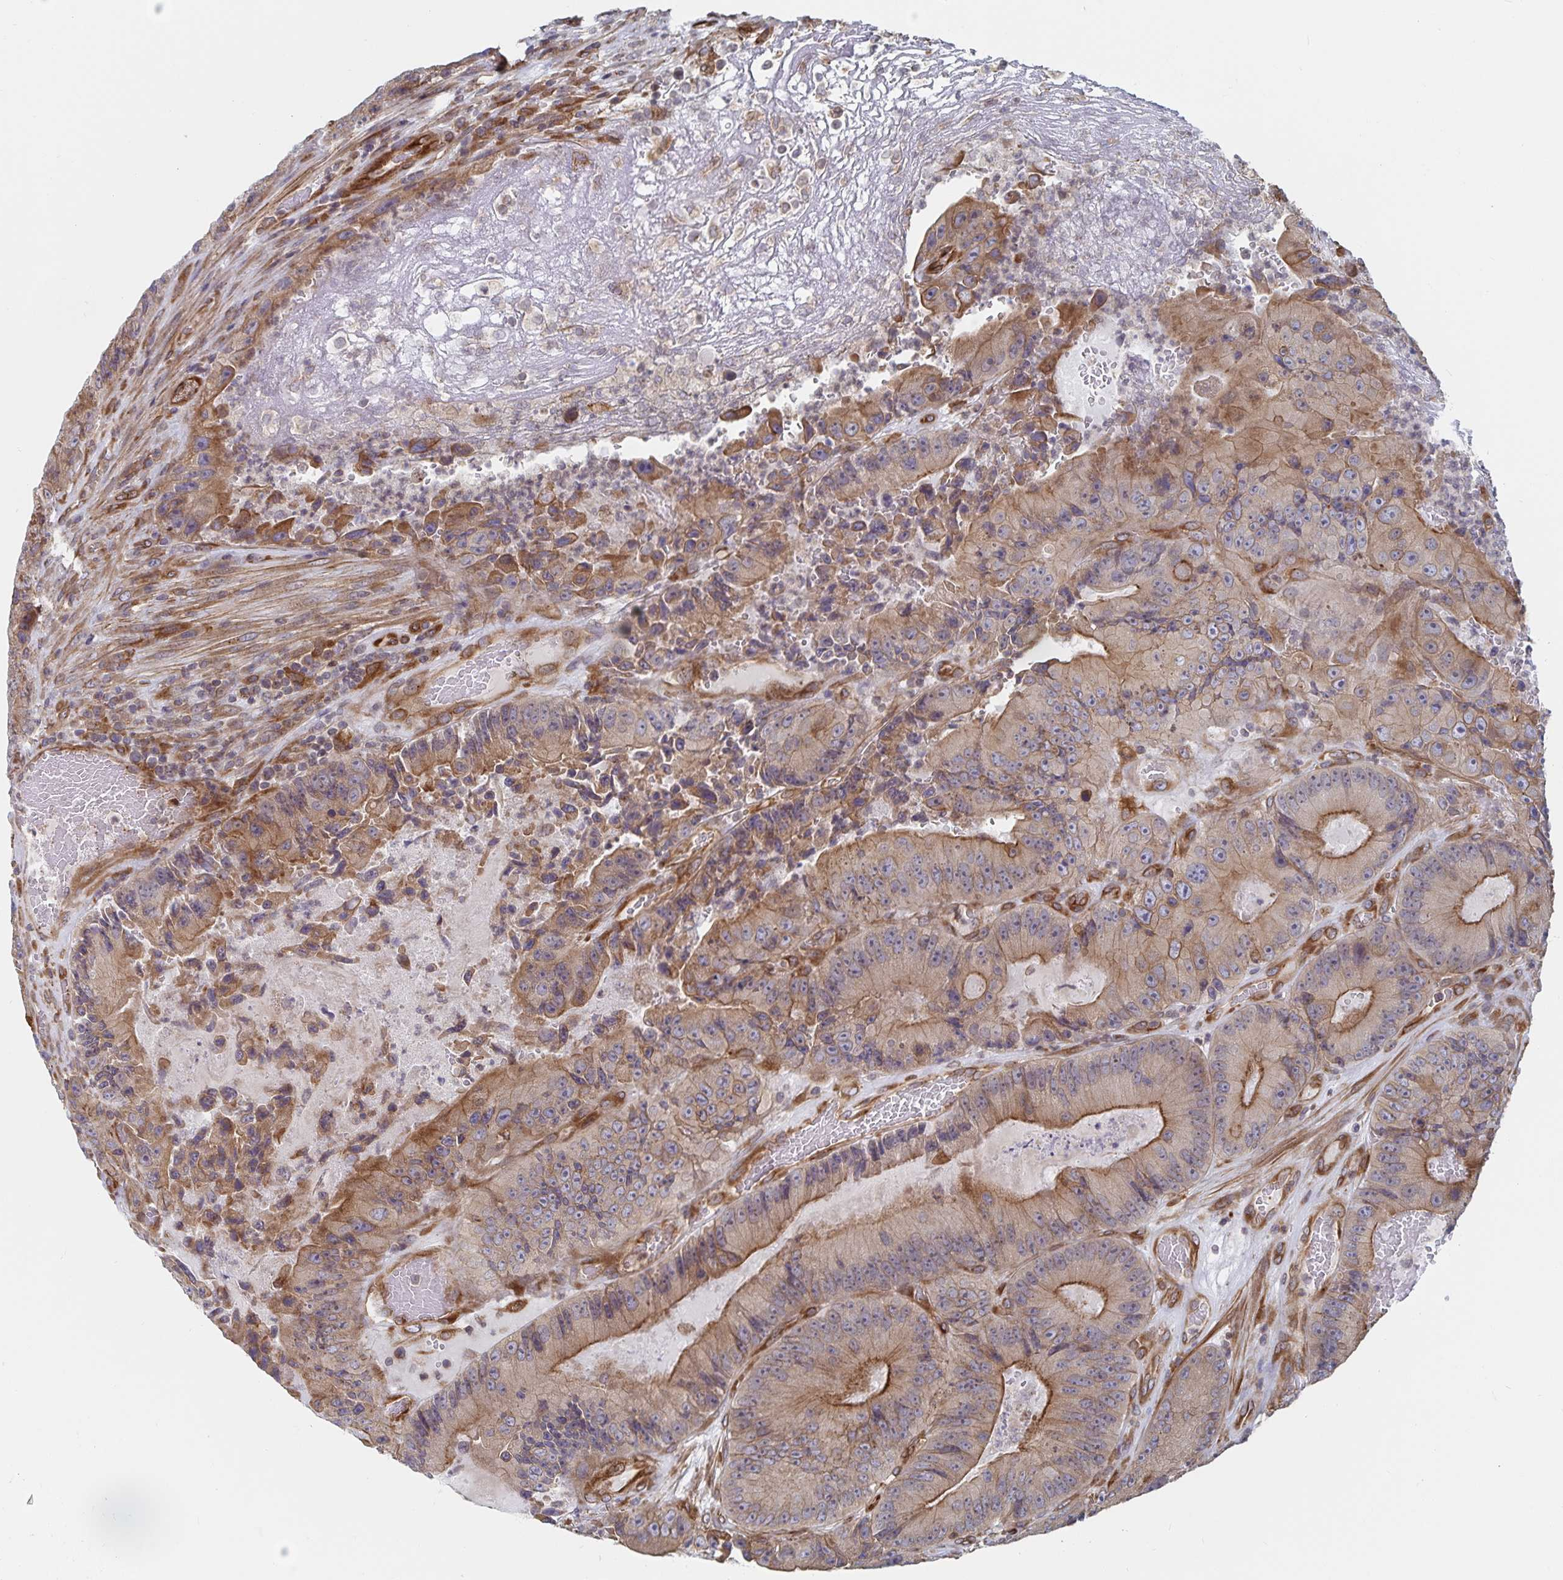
{"staining": {"intensity": "moderate", "quantity": ">75%", "location": "cytoplasmic/membranous"}, "tissue": "colorectal cancer", "cell_type": "Tumor cells", "image_type": "cancer", "snomed": [{"axis": "morphology", "description": "Adenocarcinoma, NOS"}, {"axis": "topography", "description": "Colon"}], "caption": "Colorectal cancer (adenocarcinoma) stained with a brown dye displays moderate cytoplasmic/membranous positive positivity in about >75% of tumor cells.", "gene": "BCAP29", "patient": {"sex": "female", "age": 86}}